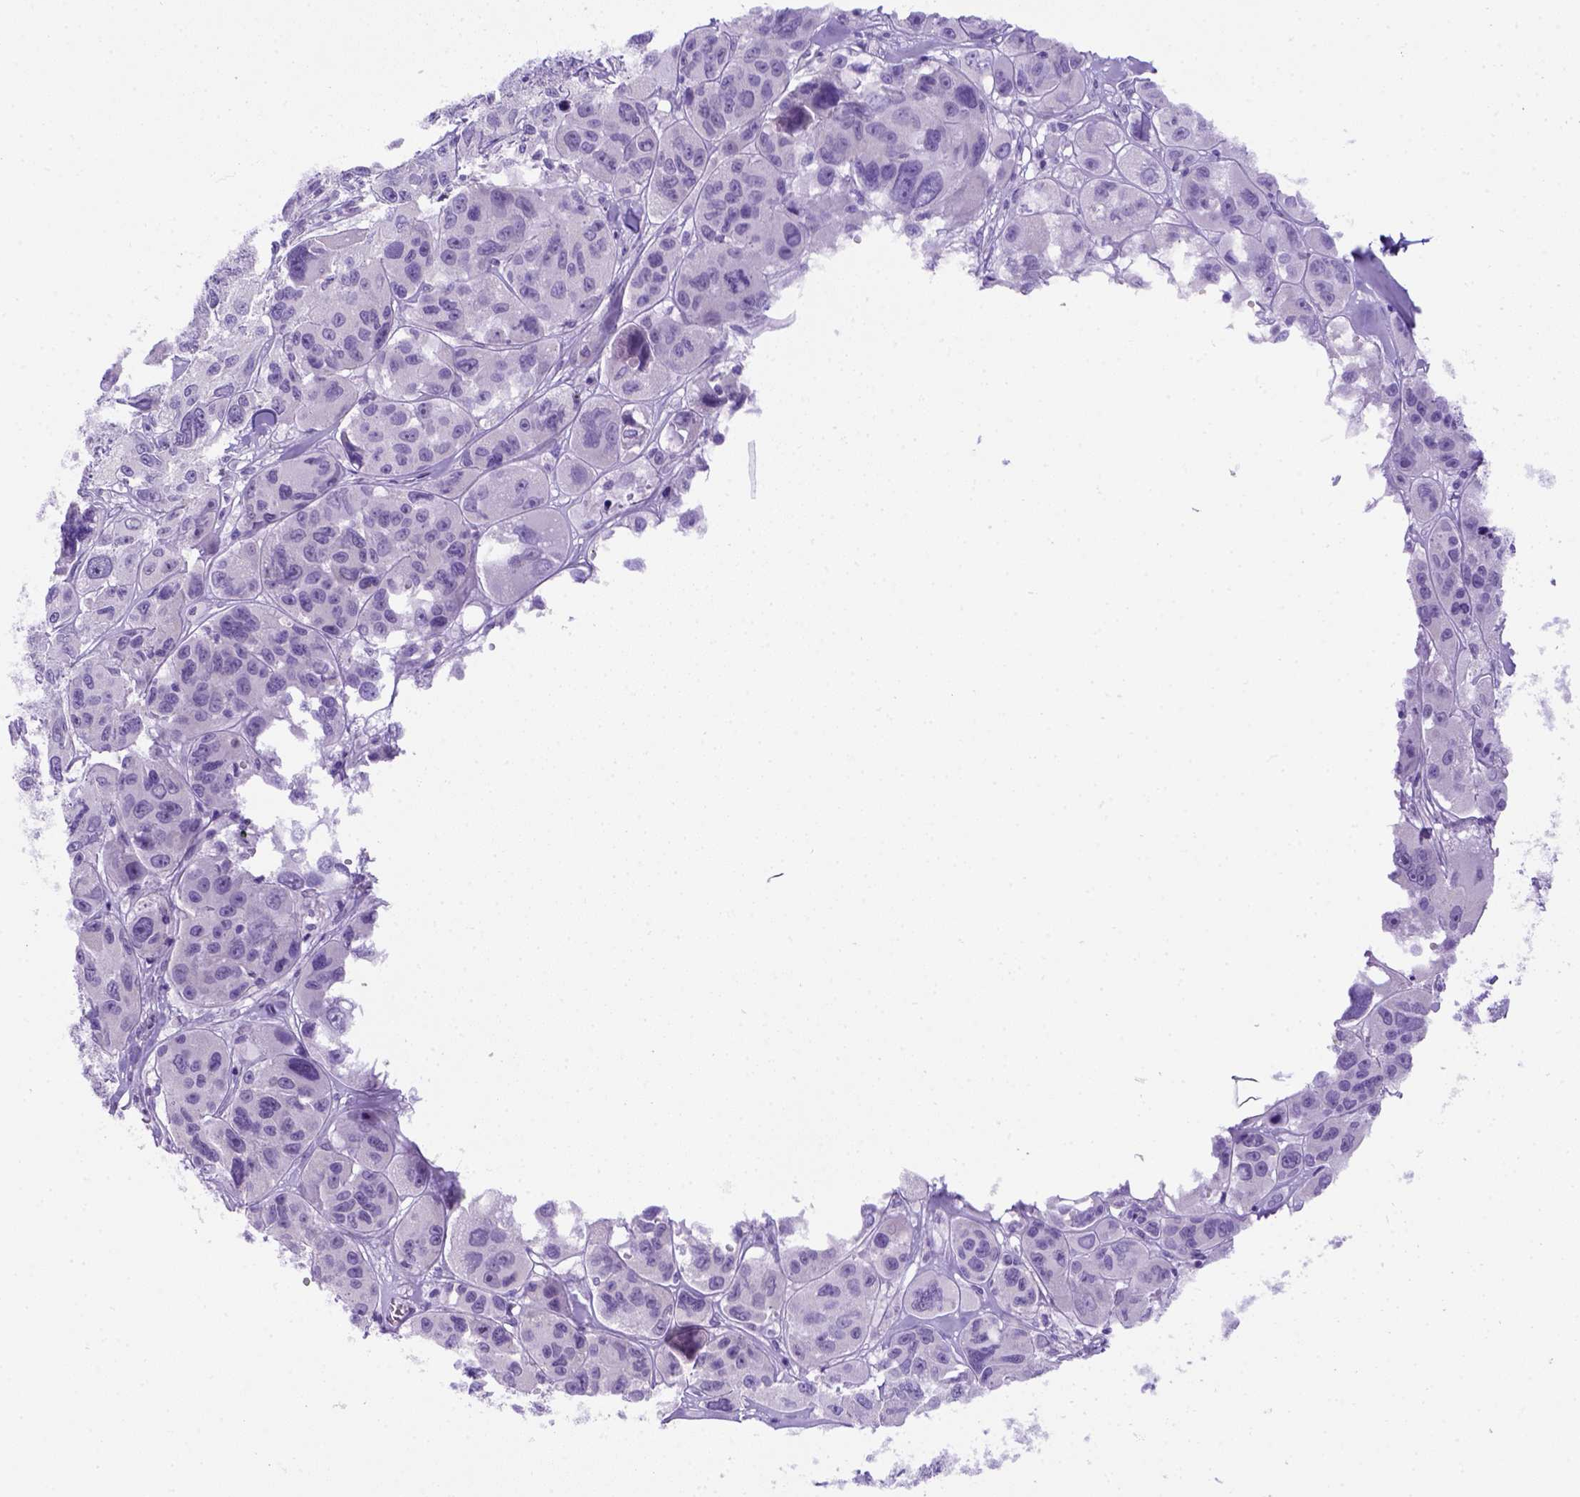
{"staining": {"intensity": "negative", "quantity": "none", "location": "none"}, "tissue": "melanoma", "cell_type": "Tumor cells", "image_type": "cancer", "snomed": [{"axis": "morphology", "description": "Malignant melanoma, NOS"}, {"axis": "topography", "description": "Skin"}], "caption": "Immunohistochemistry image of neoplastic tissue: melanoma stained with DAB shows no significant protein expression in tumor cells.", "gene": "FOXI1", "patient": {"sex": "female", "age": 66}}